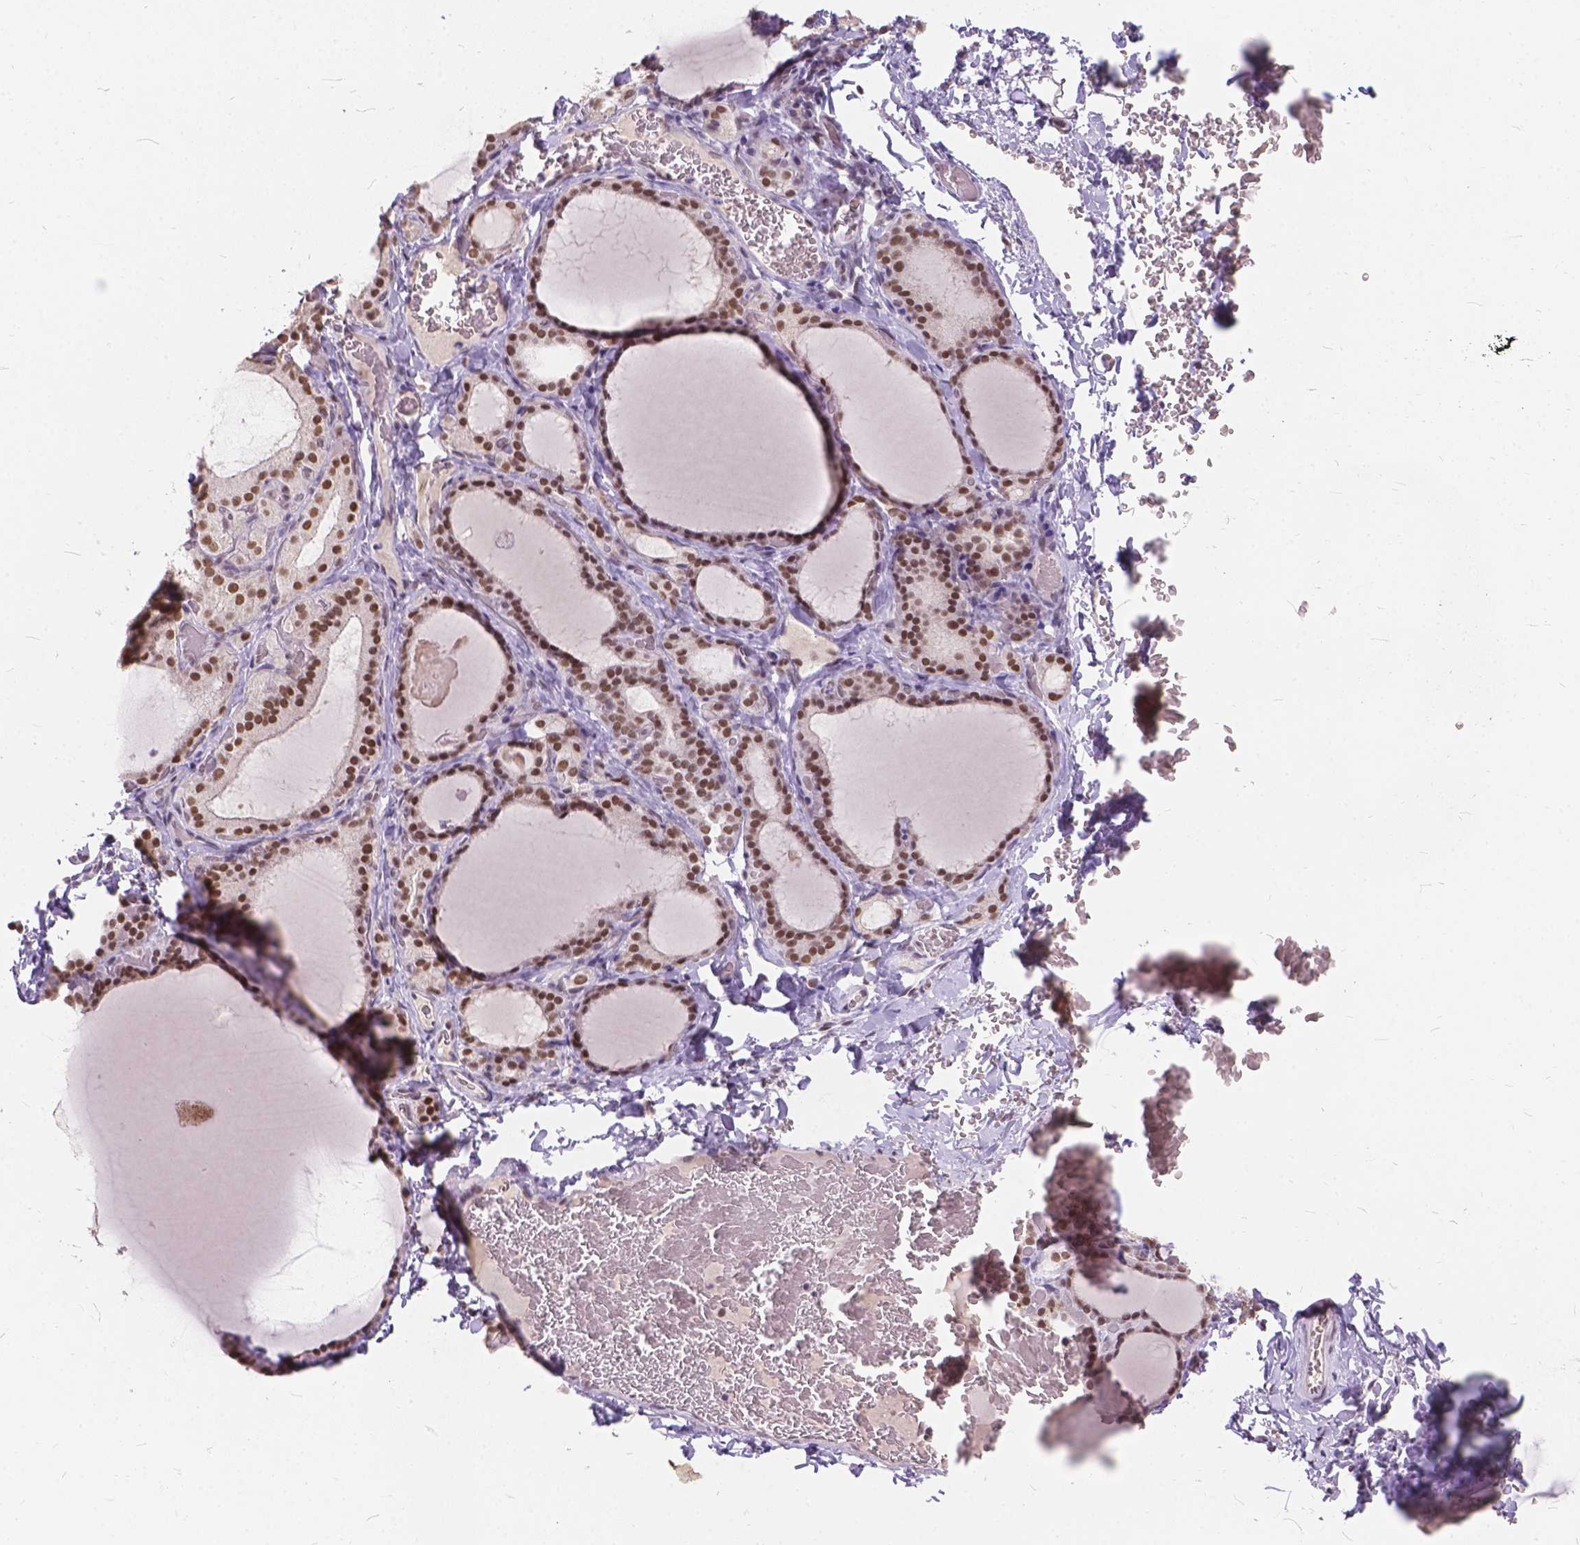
{"staining": {"intensity": "moderate", "quantity": ">75%", "location": "nuclear"}, "tissue": "thyroid gland", "cell_type": "Glandular cells", "image_type": "normal", "snomed": [{"axis": "morphology", "description": "Normal tissue, NOS"}, {"axis": "morphology", "description": "Hyperplasia, NOS"}, {"axis": "topography", "description": "Thyroid gland"}], "caption": "Immunohistochemical staining of unremarkable thyroid gland exhibits >75% levels of moderate nuclear protein positivity in about >75% of glandular cells. (Brightfield microscopy of DAB IHC at high magnification).", "gene": "FAM53A", "patient": {"sex": "female", "age": 27}}